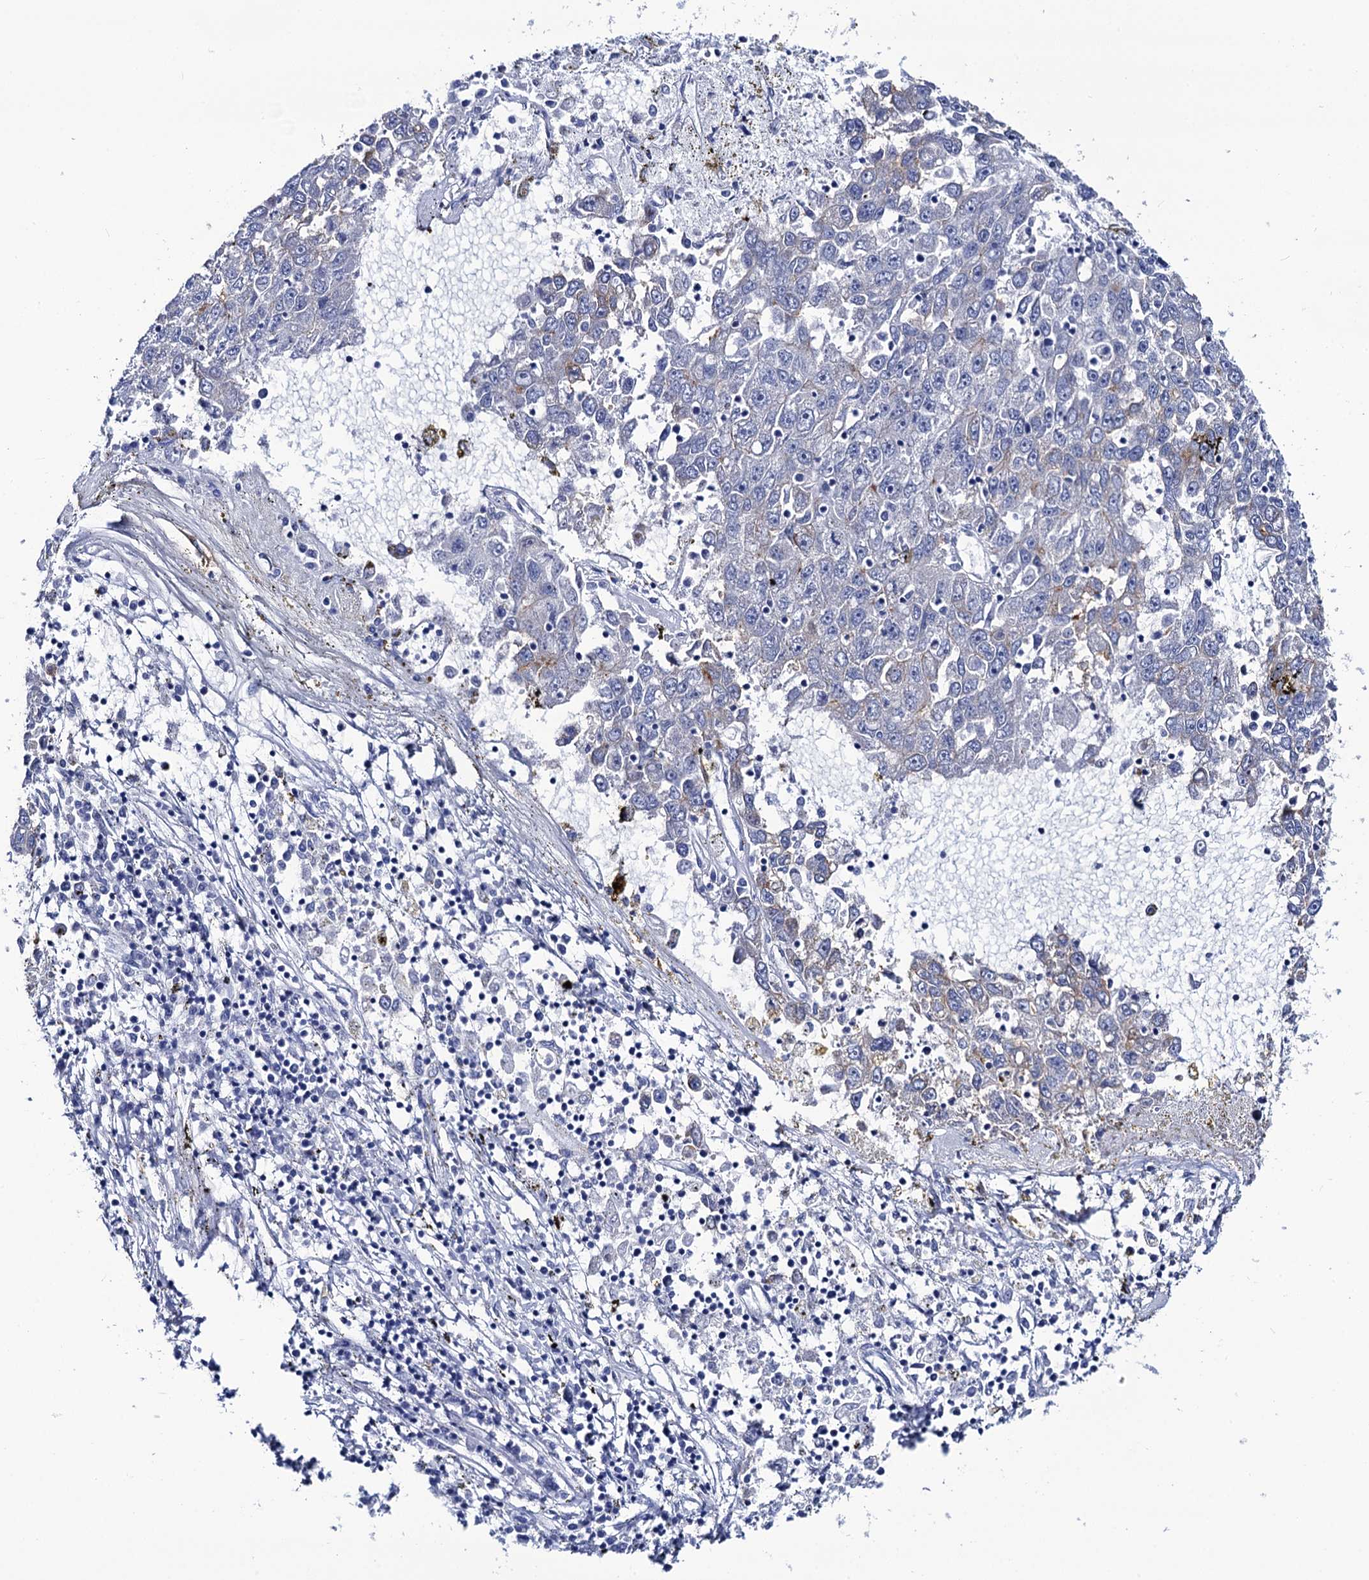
{"staining": {"intensity": "negative", "quantity": "none", "location": "none"}, "tissue": "liver cancer", "cell_type": "Tumor cells", "image_type": "cancer", "snomed": [{"axis": "morphology", "description": "Carcinoma, Hepatocellular, NOS"}, {"axis": "topography", "description": "Liver"}], "caption": "The histopathology image demonstrates no staining of tumor cells in liver cancer (hepatocellular carcinoma).", "gene": "RAB3IP", "patient": {"sex": "male", "age": 49}}